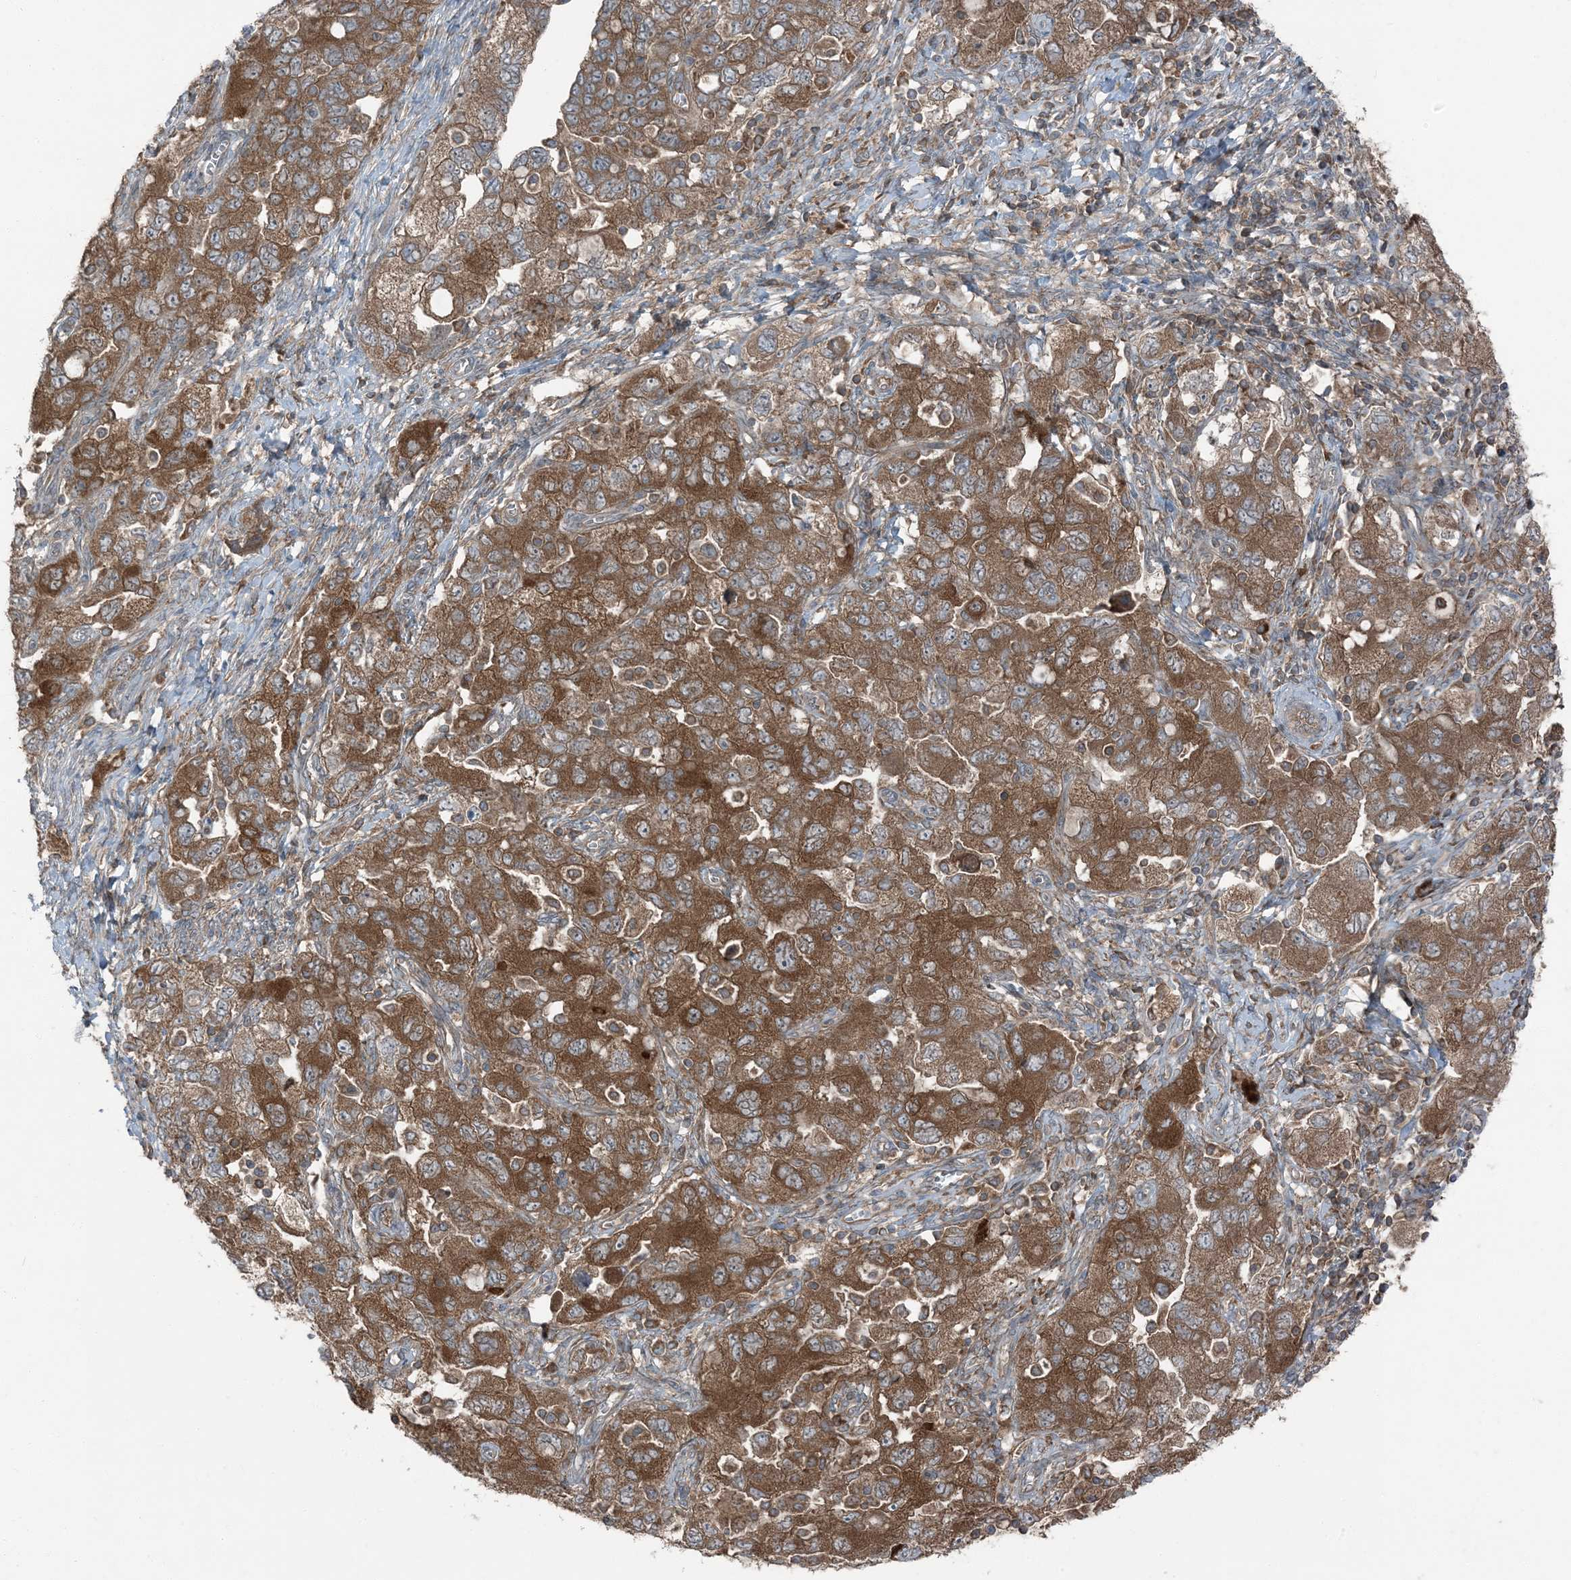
{"staining": {"intensity": "moderate", "quantity": ">75%", "location": "cytoplasmic/membranous"}, "tissue": "ovarian cancer", "cell_type": "Tumor cells", "image_type": "cancer", "snomed": [{"axis": "morphology", "description": "Carcinoma, NOS"}, {"axis": "morphology", "description": "Cystadenocarcinoma, serous, NOS"}, {"axis": "topography", "description": "Ovary"}], "caption": "Protein expression analysis of human ovarian cancer (serous cystadenocarcinoma) reveals moderate cytoplasmic/membranous positivity in approximately >75% of tumor cells. (DAB IHC, brown staining for protein, blue staining for nuclei).", "gene": "RAB3GAP1", "patient": {"sex": "female", "age": 69}}